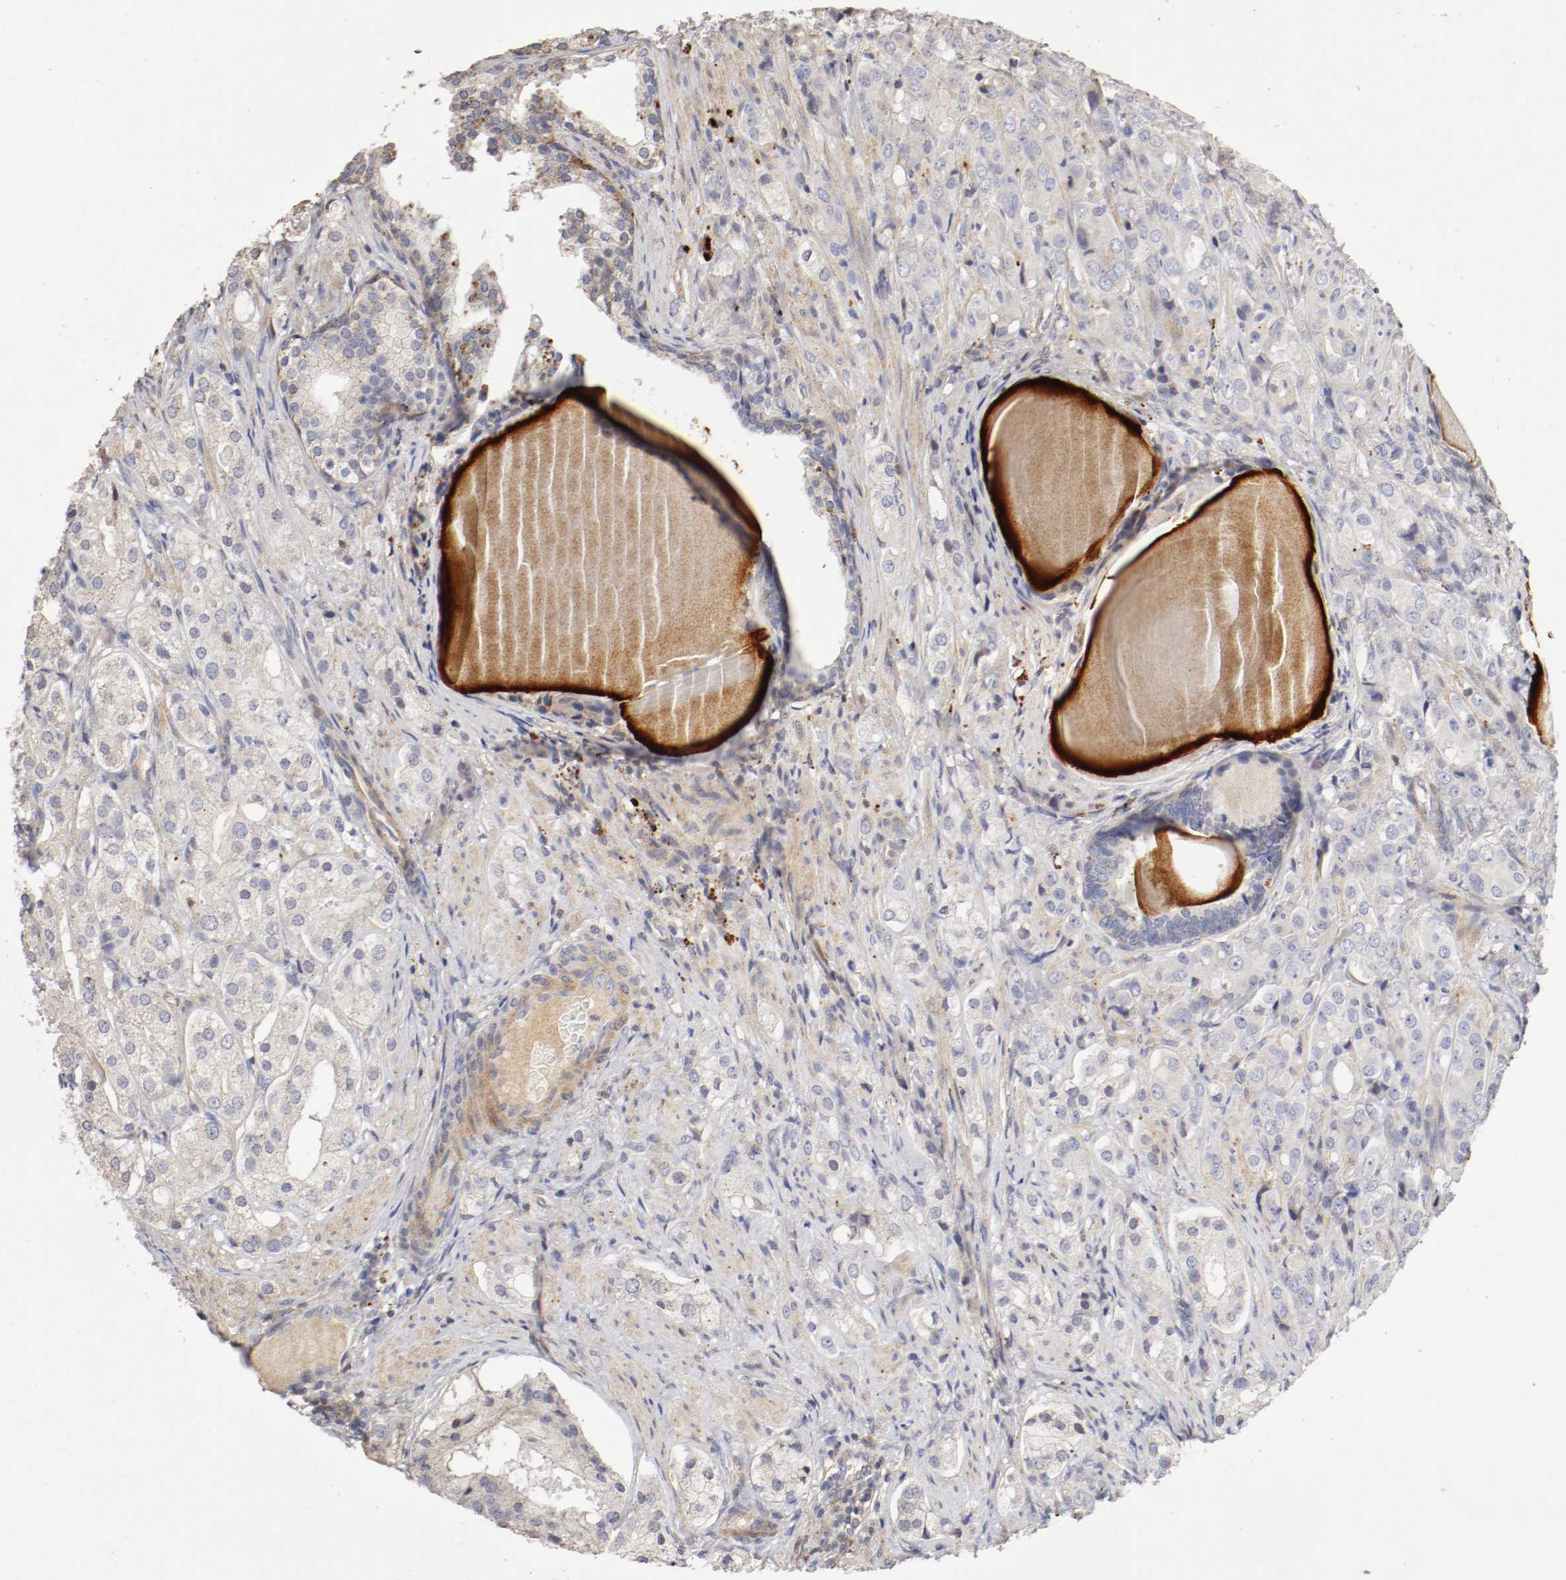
{"staining": {"intensity": "moderate", "quantity": "<25%", "location": "cytoplasmic/membranous"}, "tissue": "prostate cancer", "cell_type": "Tumor cells", "image_type": "cancer", "snomed": [{"axis": "morphology", "description": "Adenocarcinoma, High grade"}, {"axis": "topography", "description": "Prostate"}], "caption": "Immunohistochemical staining of prostate high-grade adenocarcinoma displays moderate cytoplasmic/membranous protein staining in approximately <25% of tumor cells.", "gene": "CDK6", "patient": {"sex": "male", "age": 68}}